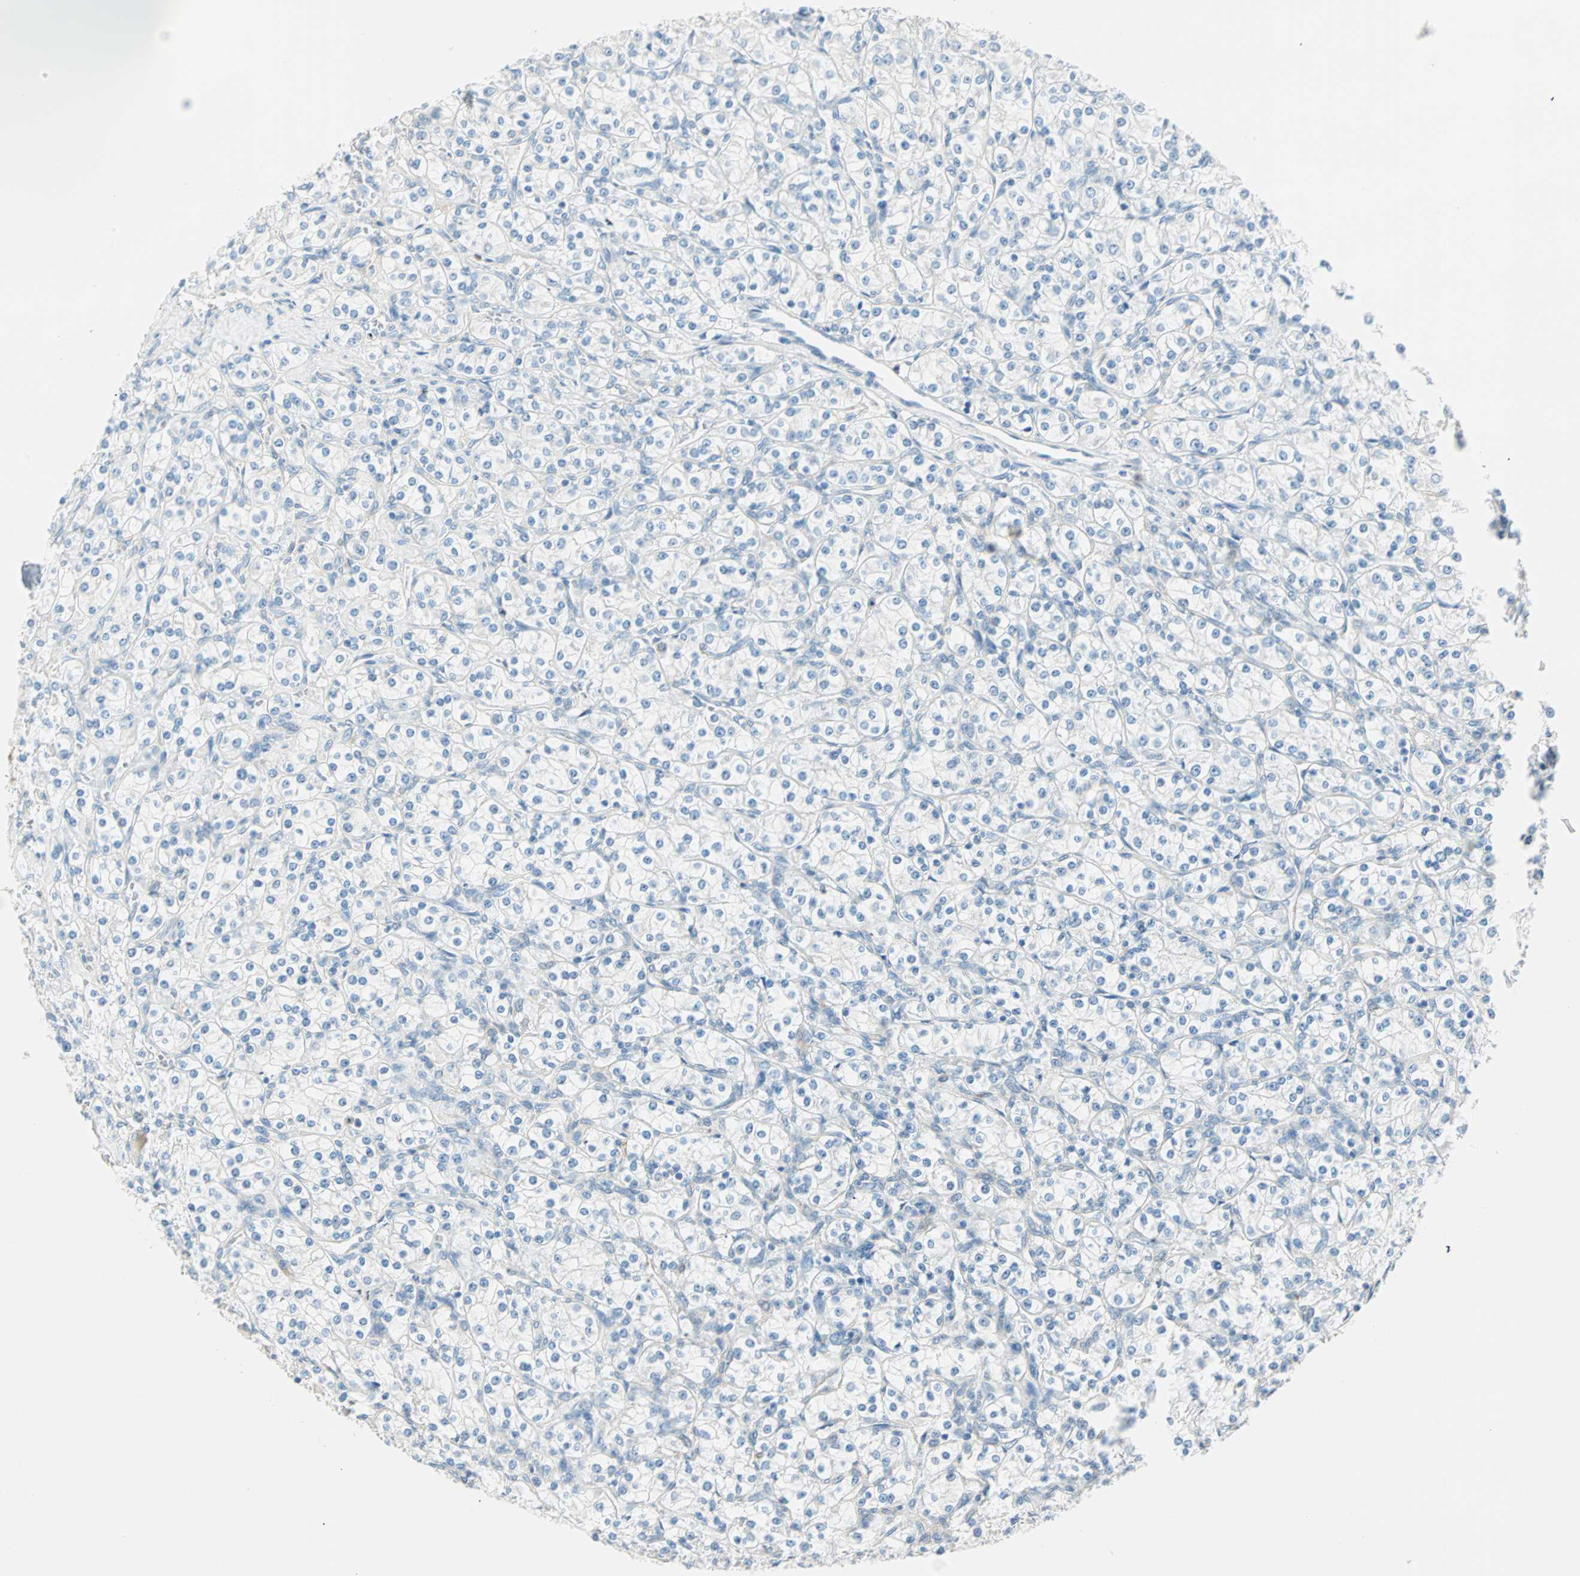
{"staining": {"intensity": "negative", "quantity": "none", "location": "none"}, "tissue": "renal cancer", "cell_type": "Tumor cells", "image_type": "cancer", "snomed": [{"axis": "morphology", "description": "Adenocarcinoma, NOS"}, {"axis": "topography", "description": "Kidney"}], "caption": "DAB immunohistochemical staining of renal cancer (adenocarcinoma) displays no significant positivity in tumor cells.", "gene": "ATF6", "patient": {"sex": "male", "age": 77}}